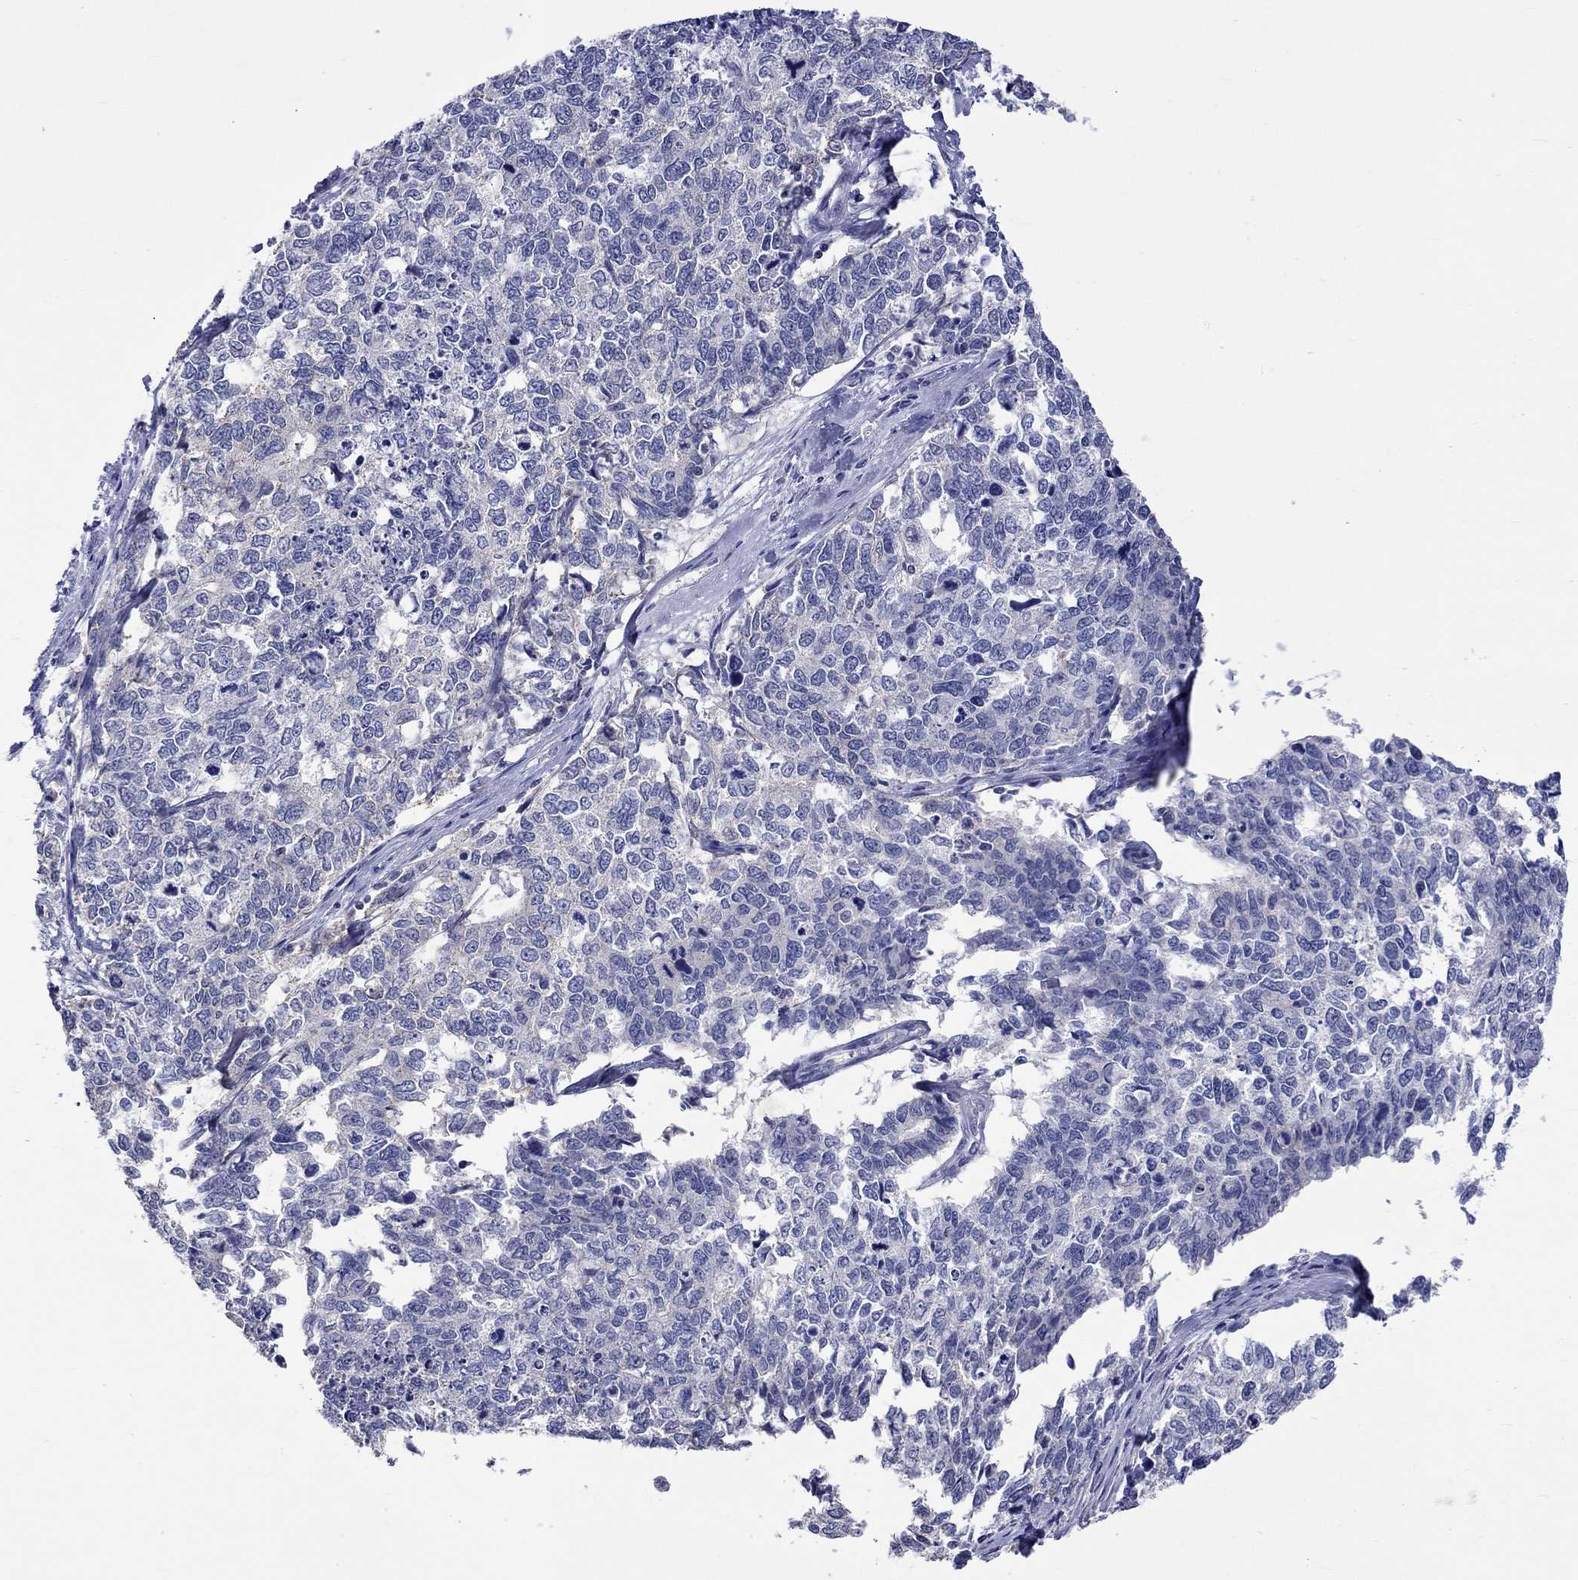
{"staining": {"intensity": "negative", "quantity": "none", "location": "none"}, "tissue": "cervical cancer", "cell_type": "Tumor cells", "image_type": "cancer", "snomed": [{"axis": "morphology", "description": "Squamous cell carcinoma, NOS"}, {"axis": "topography", "description": "Cervix"}], "caption": "High power microscopy image of an immunohistochemistry (IHC) micrograph of cervical cancer, revealing no significant expression in tumor cells.", "gene": "LRFN4", "patient": {"sex": "female", "age": 63}}